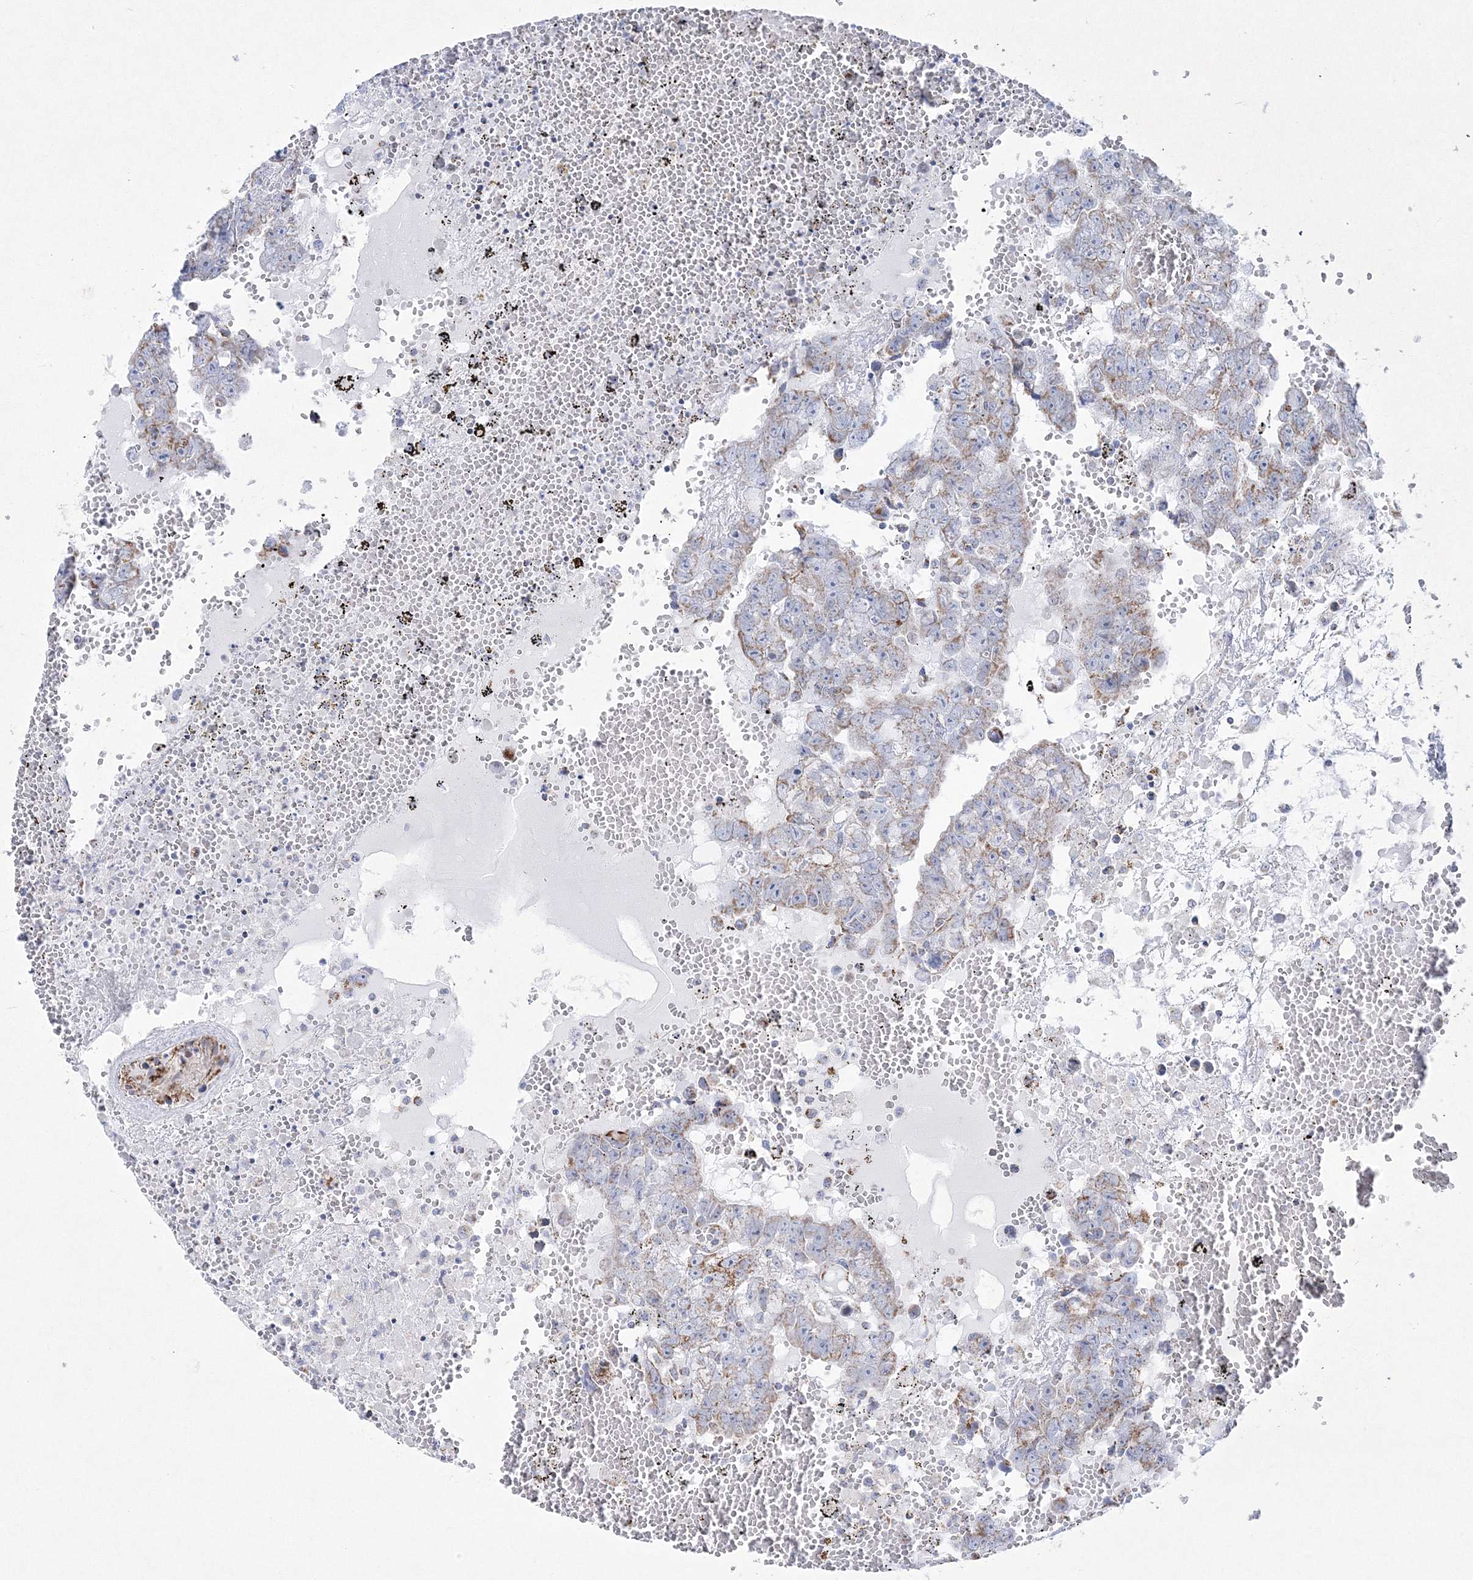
{"staining": {"intensity": "weak", "quantity": "<25%", "location": "cytoplasmic/membranous"}, "tissue": "testis cancer", "cell_type": "Tumor cells", "image_type": "cancer", "snomed": [{"axis": "morphology", "description": "Carcinoma, Embryonal, NOS"}, {"axis": "topography", "description": "Testis"}], "caption": "This is an IHC image of testis embryonal carcinoma. There is no positivity in tumor cells.", "gene": "HIBCH", "patient": {"sex": "male", "age": 25}}